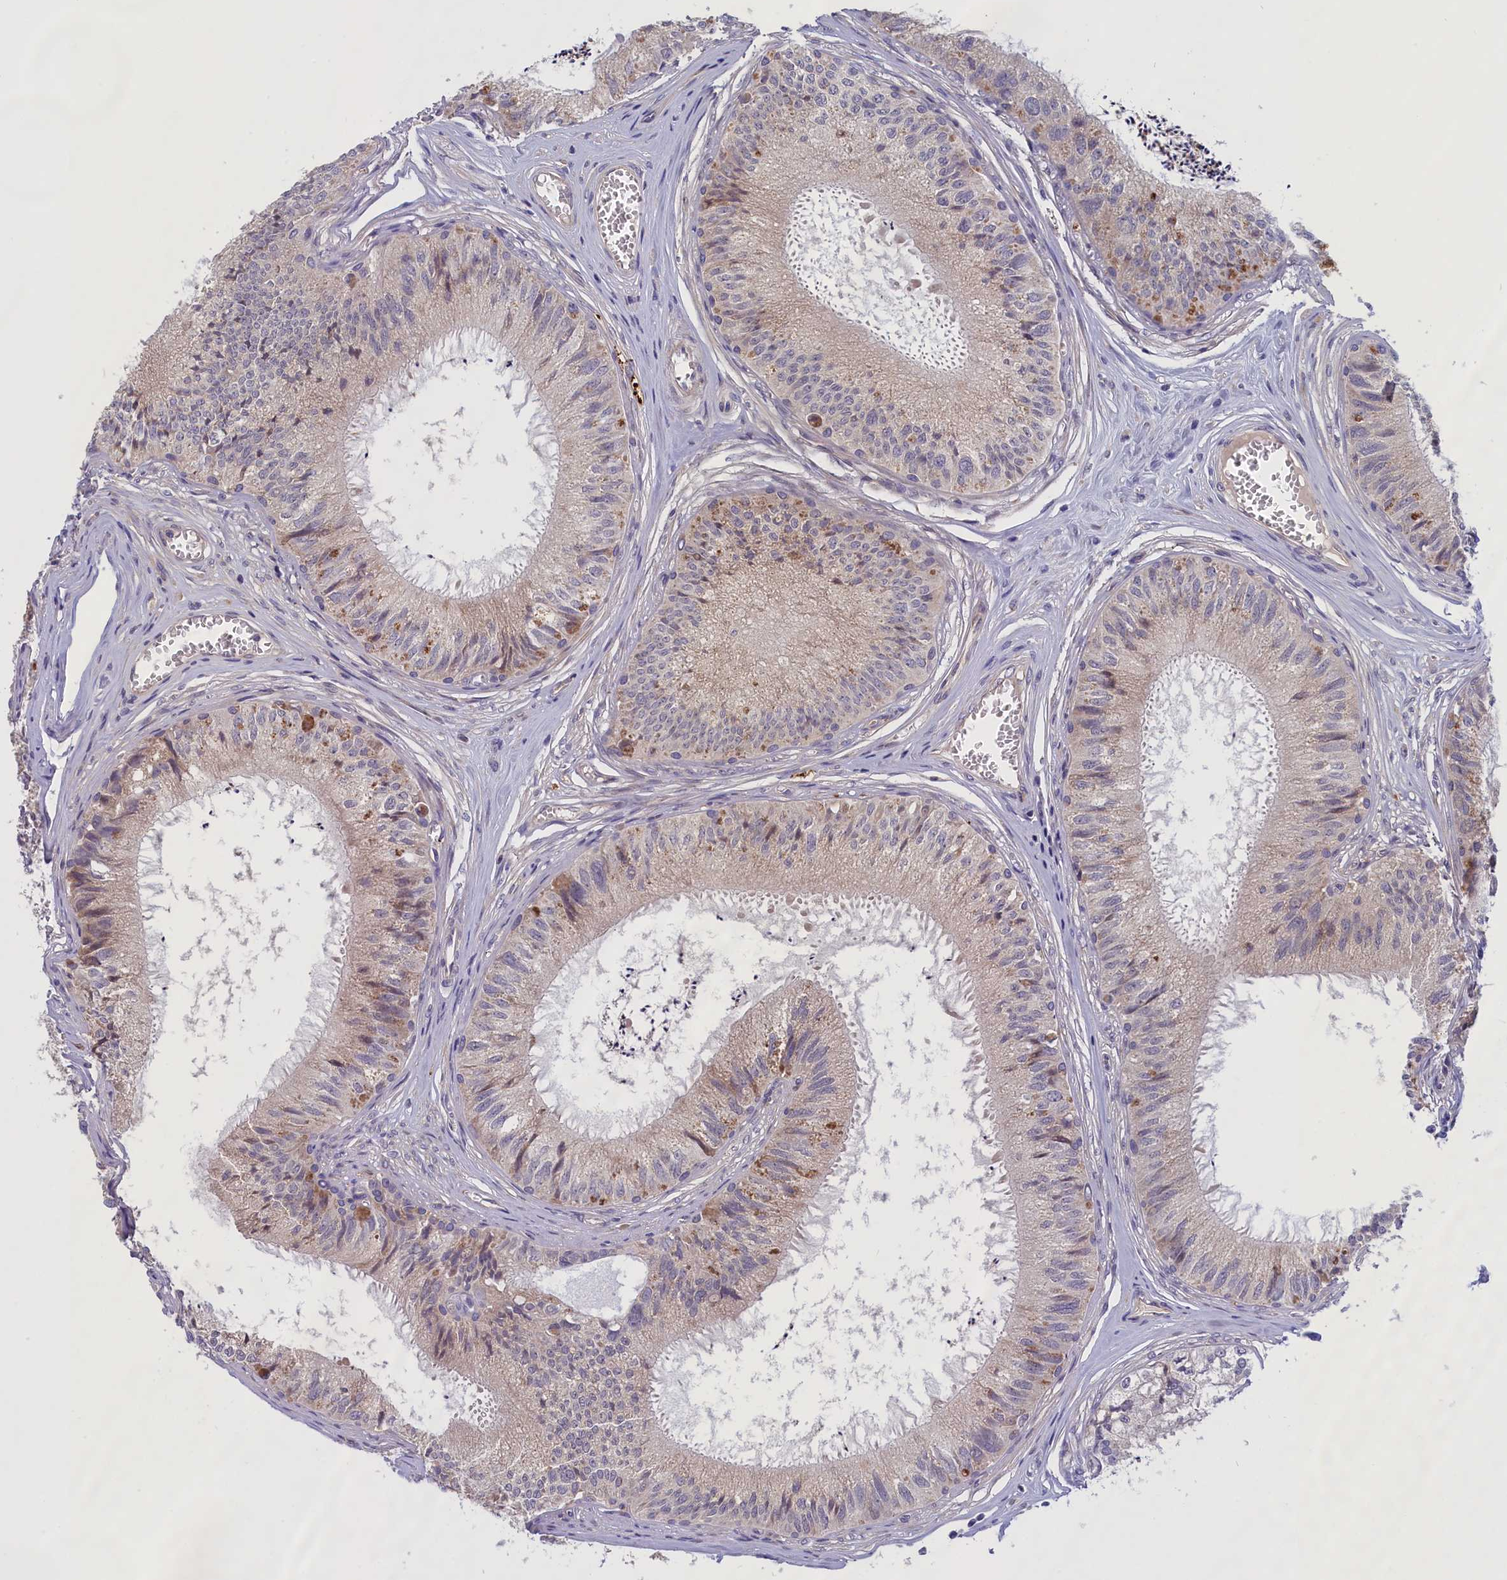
{"staining": {"intensity": "weak", "quantity": "<25%", "location": "cytoplasmic/membranous"}, "tissue": "epididymis", "cell_type": "Glandular cells", "image_type": "normal", "snomed": [{"axis": "morphology", "description": "Normal tissue, NOS"}, {"axis": "topography", "description": "Epididymis"}], "caption": "High power microscopy histopathology image of an IHC histopathology image of unremarkable epididymis, revealing no significant expression in glandular cells. (Immunohistochemistry, brightfield microscopy, high magnification).", "gene": "IGFALS", "patient": {"sex": "male", "age": 79}}